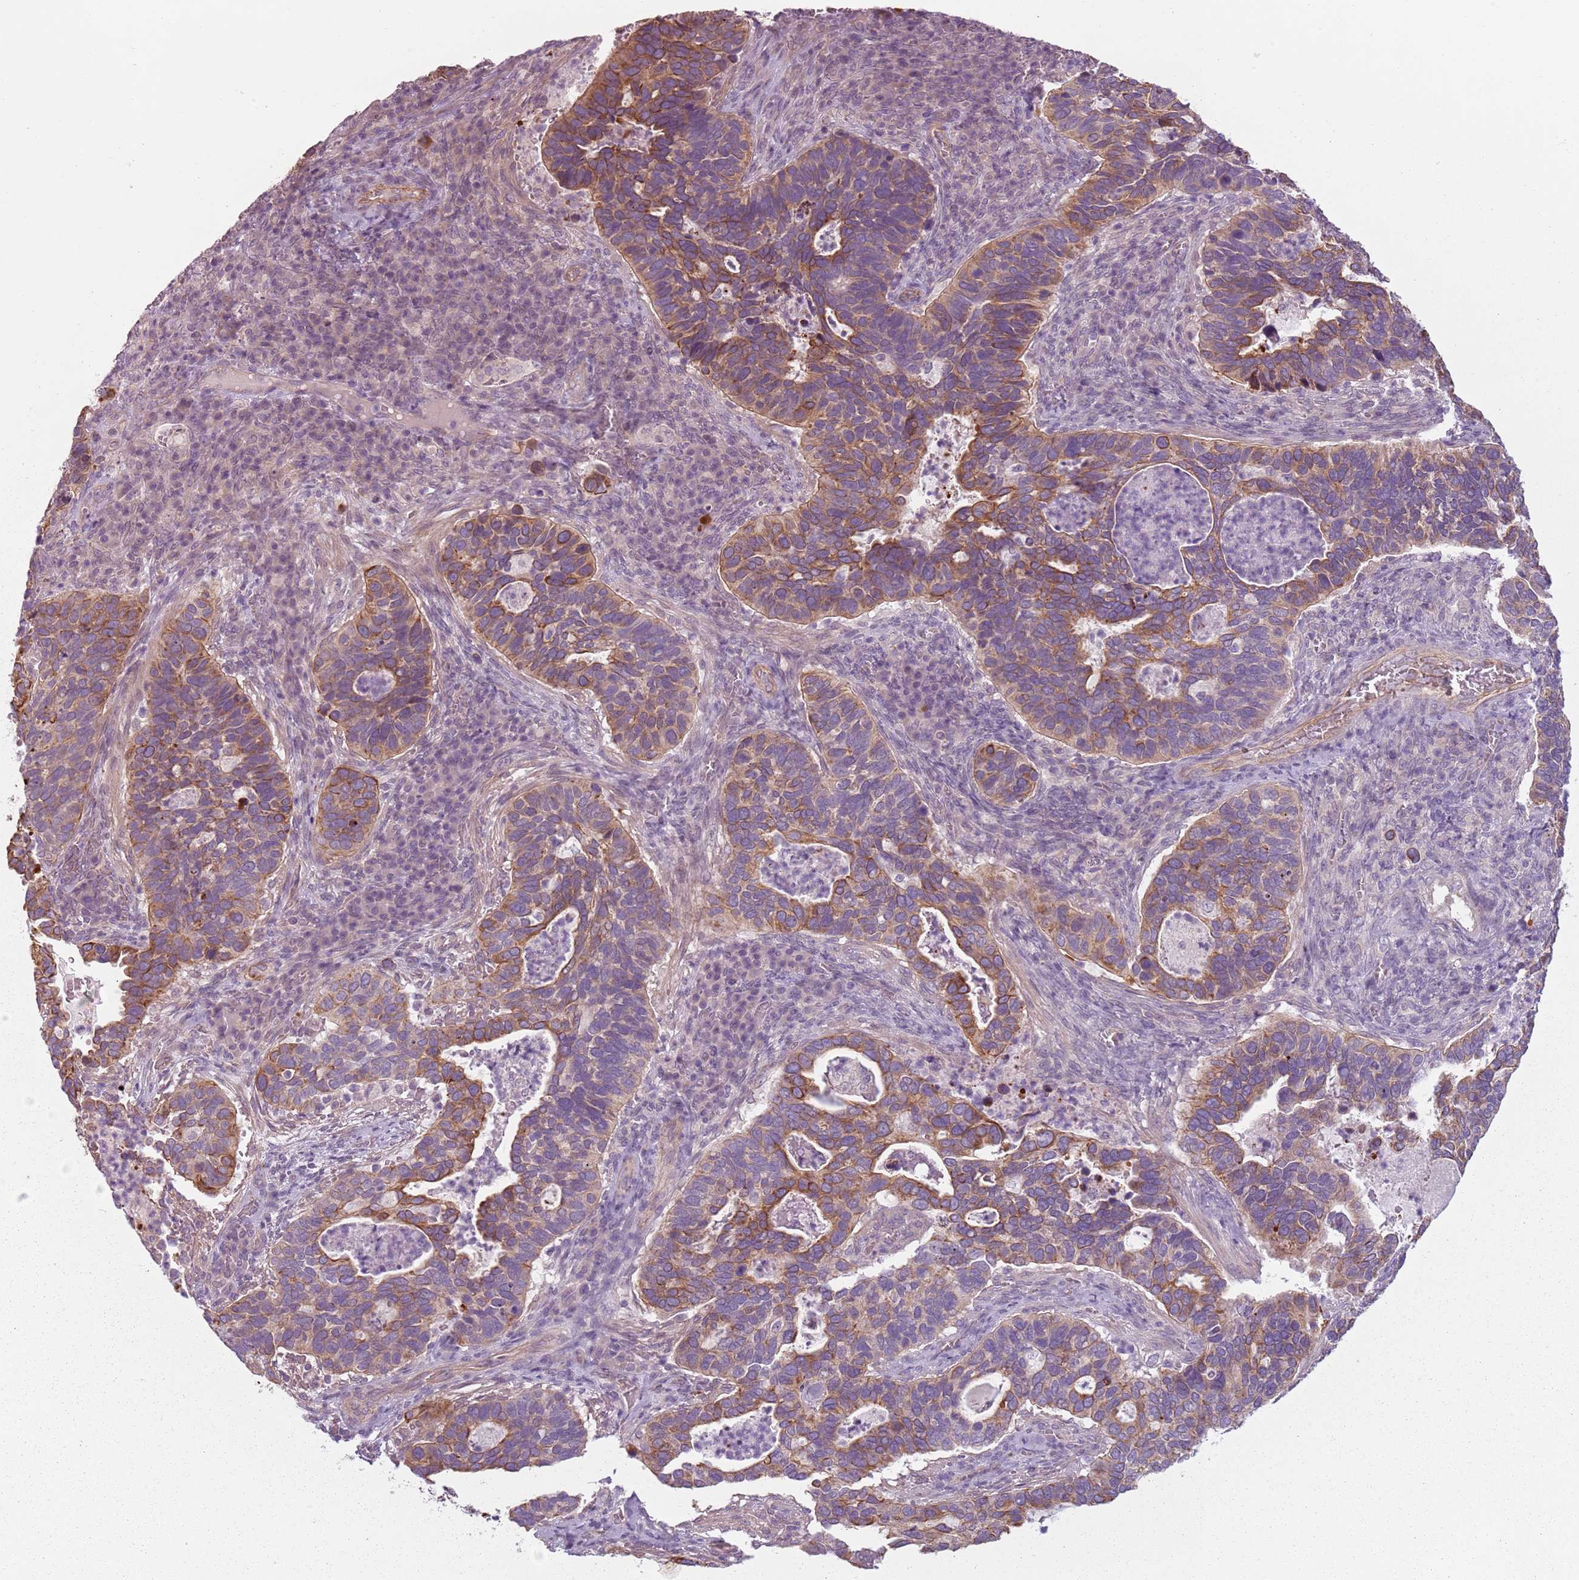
{"staining": {"intensity": "strong", "quantity": "25%-75%", "location": "cytoplasmic/membranous"}, "tissue": "cervical cancer", "cell_type": "Tumor cells", "image_type": "cancer", "snomed": [{"axis": "morphology", "description": "Squamous cell carcinoma, NOS"}, {"axis": "topography", "description": "Cervix"}], "caption": "A histopathology image showing strong cytoplasmic/membranous expression in approximately 25%-75% of tumor cells in squamous cell carcinoma (cervical), as visualized by brown immunohistochemical staining.", "gene": "TLCD2", "patient": {"sex": "female", "age": 38}}